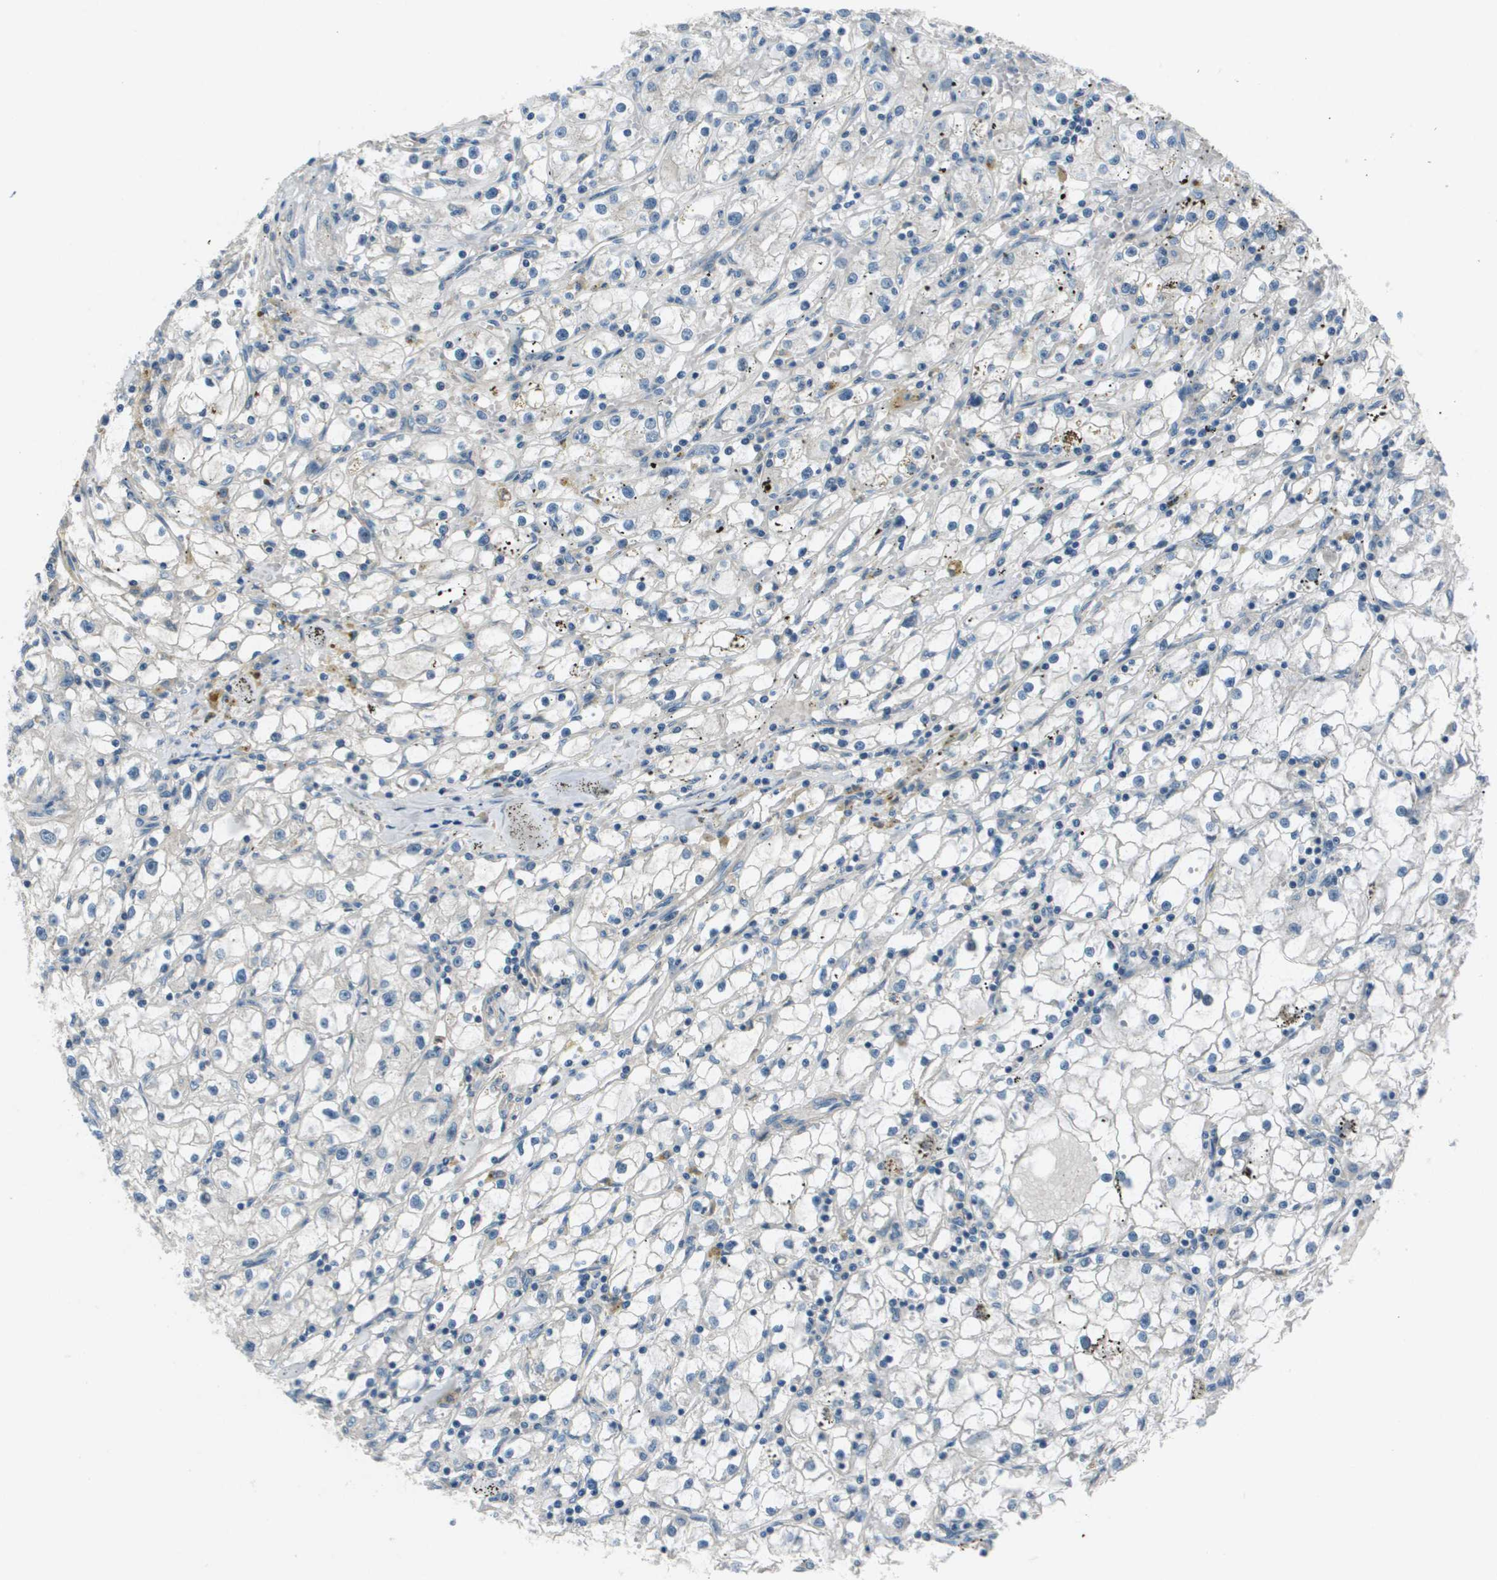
{"staining": {"intensity": "negative", "quantity": "none", "location": "none"}, "tissue": "renal cancer", "cell_type": "Tumor cells", "image_type": "cancer", "snomed": [{"axis": "morphology", "description": "Adenocarcinoma, NOS"}, {"axis": "topography", "description": "Kidney"}], "caption": "This is an immunohistochemistry image of human adenocarcinoma (renal). There is no expression in tumor cells.", "gene": "PCOLCE", "patient": {"sex": "male", "age": 56}}